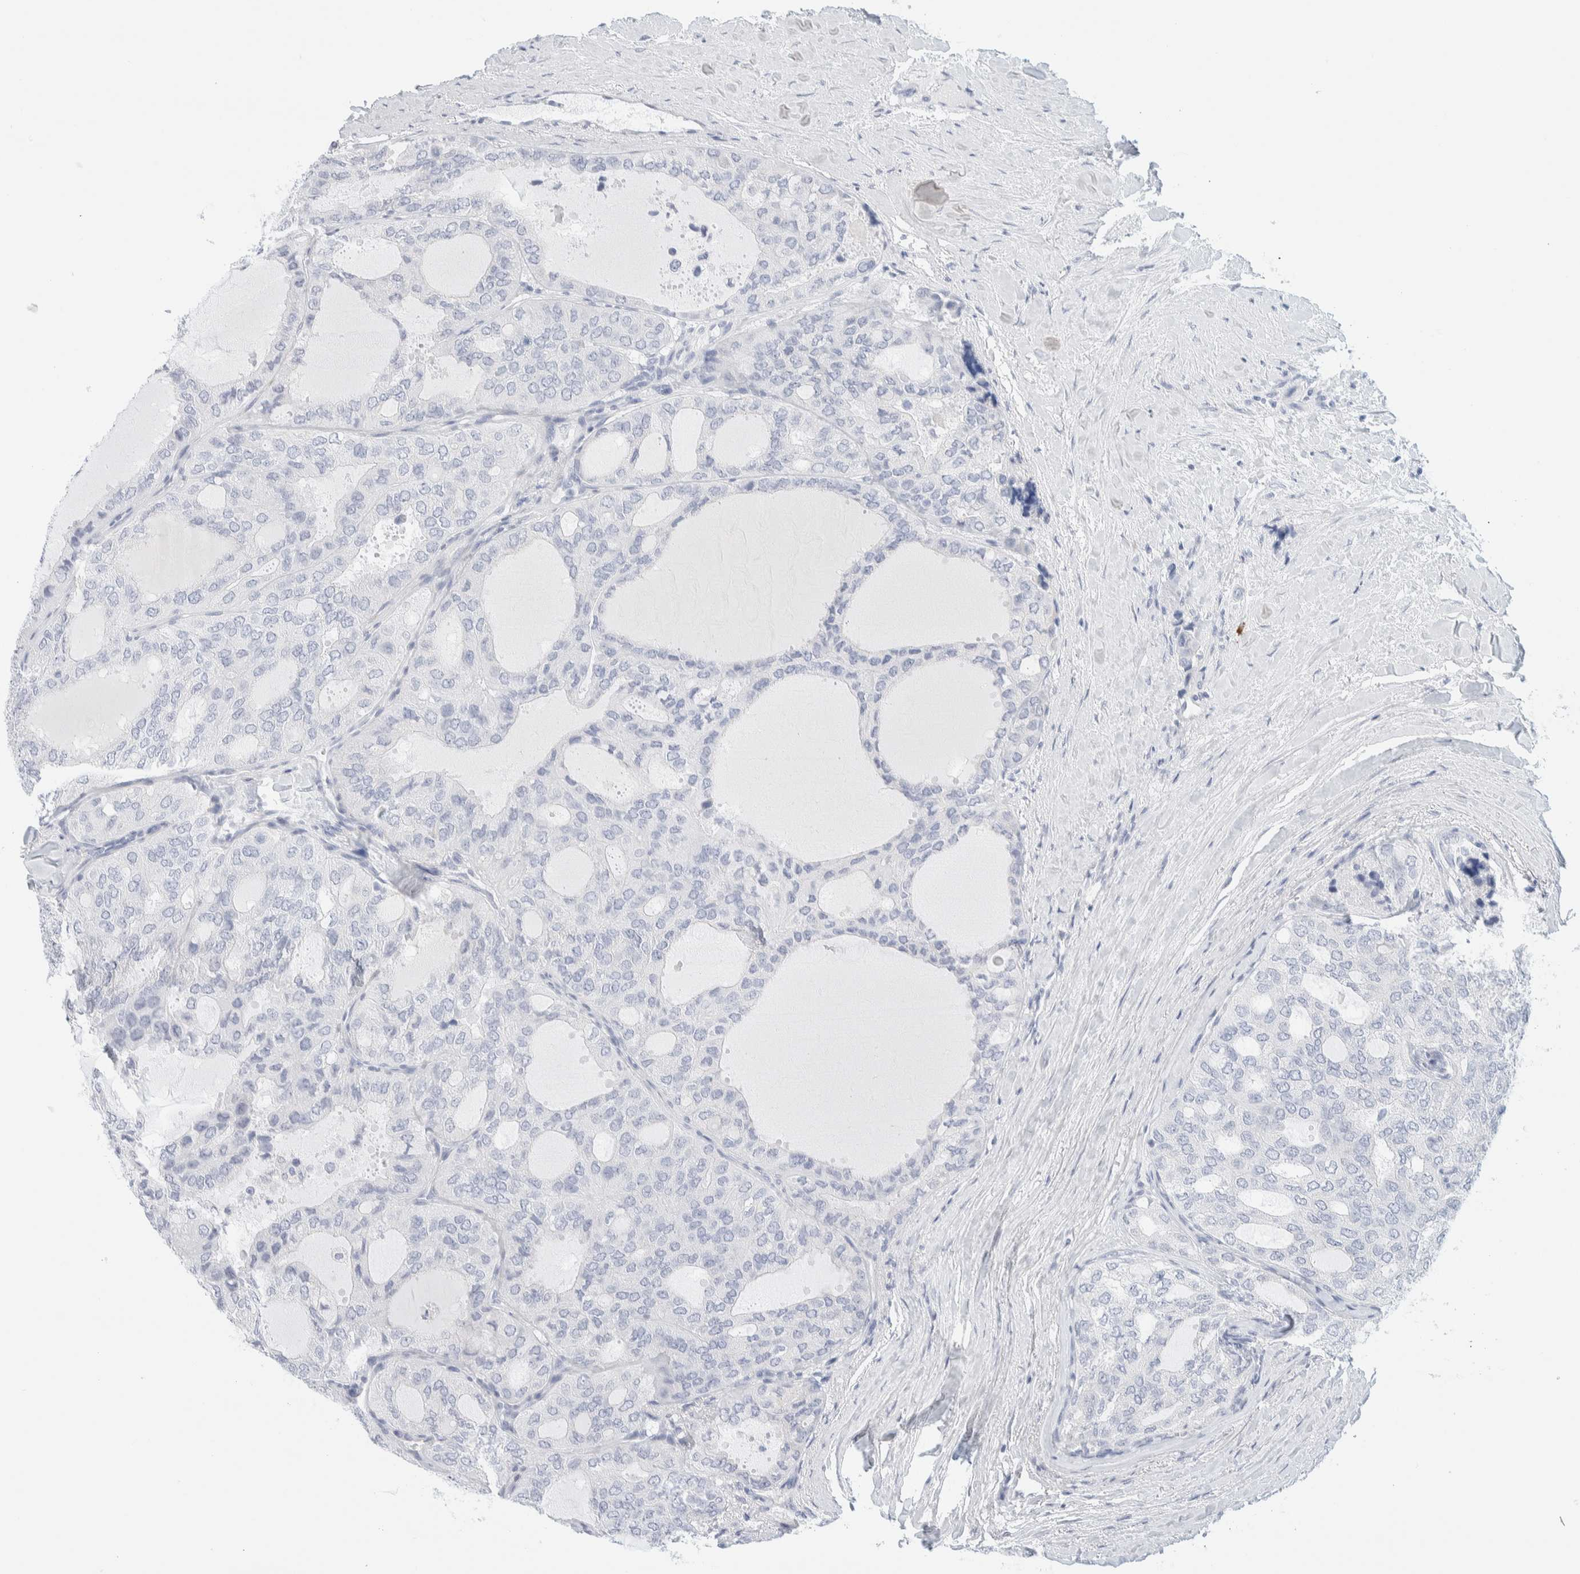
{"staining": {"intensity": "negative", "quantity": "none", "location": "none"}, "tissue": "thyroid cancer", "cell_type": "Tumor cells", "image_type": "cancer", "snomed": [{"axis": "morphology", "description": "Follicular adenoma carcinoma, NOS"}, {"axis": "topography", "description": "Thyroid gland"}], "caption": "A histopathology image of follicular adenoma carcinoma (thyroid) stained for a protein demonstrates no brown staining in tumor cells.", "gene": "ATCAY", "patient": {"sex": "male", "age": 75}}